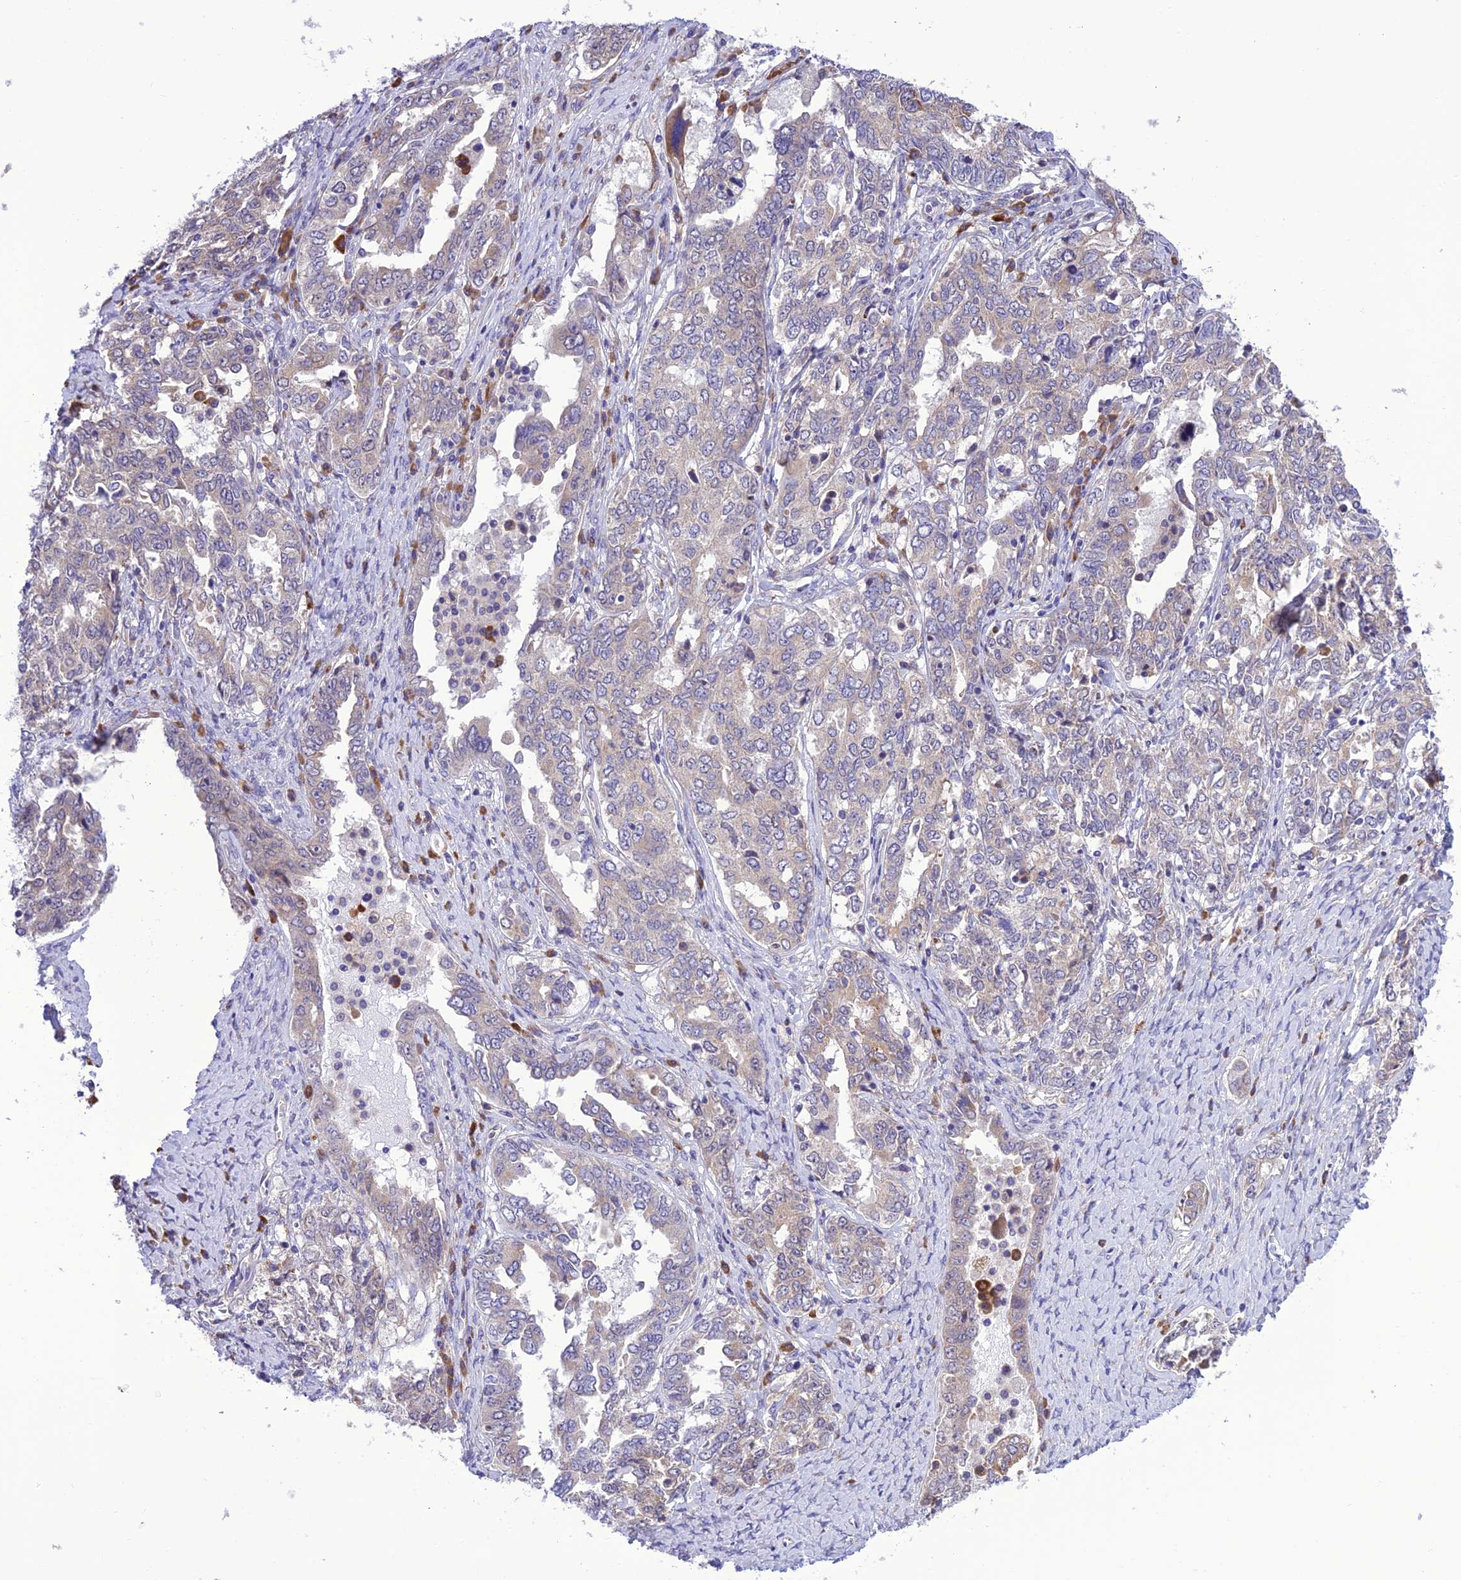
{"staining": {"intensity": "weak", "quantity": "<25%", "location": "cytoplasmic/membranous"}, "tissue": "ovarian cancer", "cell_type": "Tumor cells", "image_type": "cancer", "snomed": [{"axis": "morphology", "description": "Carcinoma, endometroid"}, {"axis": "topography", "description": "Ovary"}], "caption": "A photomicrograph of ovarian endometroid carcinoma stained for a protein displays no brown staining in tumor cells. (IHC, brightfield microscopy, high magnification).", "gene": "RNF126", "patient": {"sex": "female", "age": 62}}